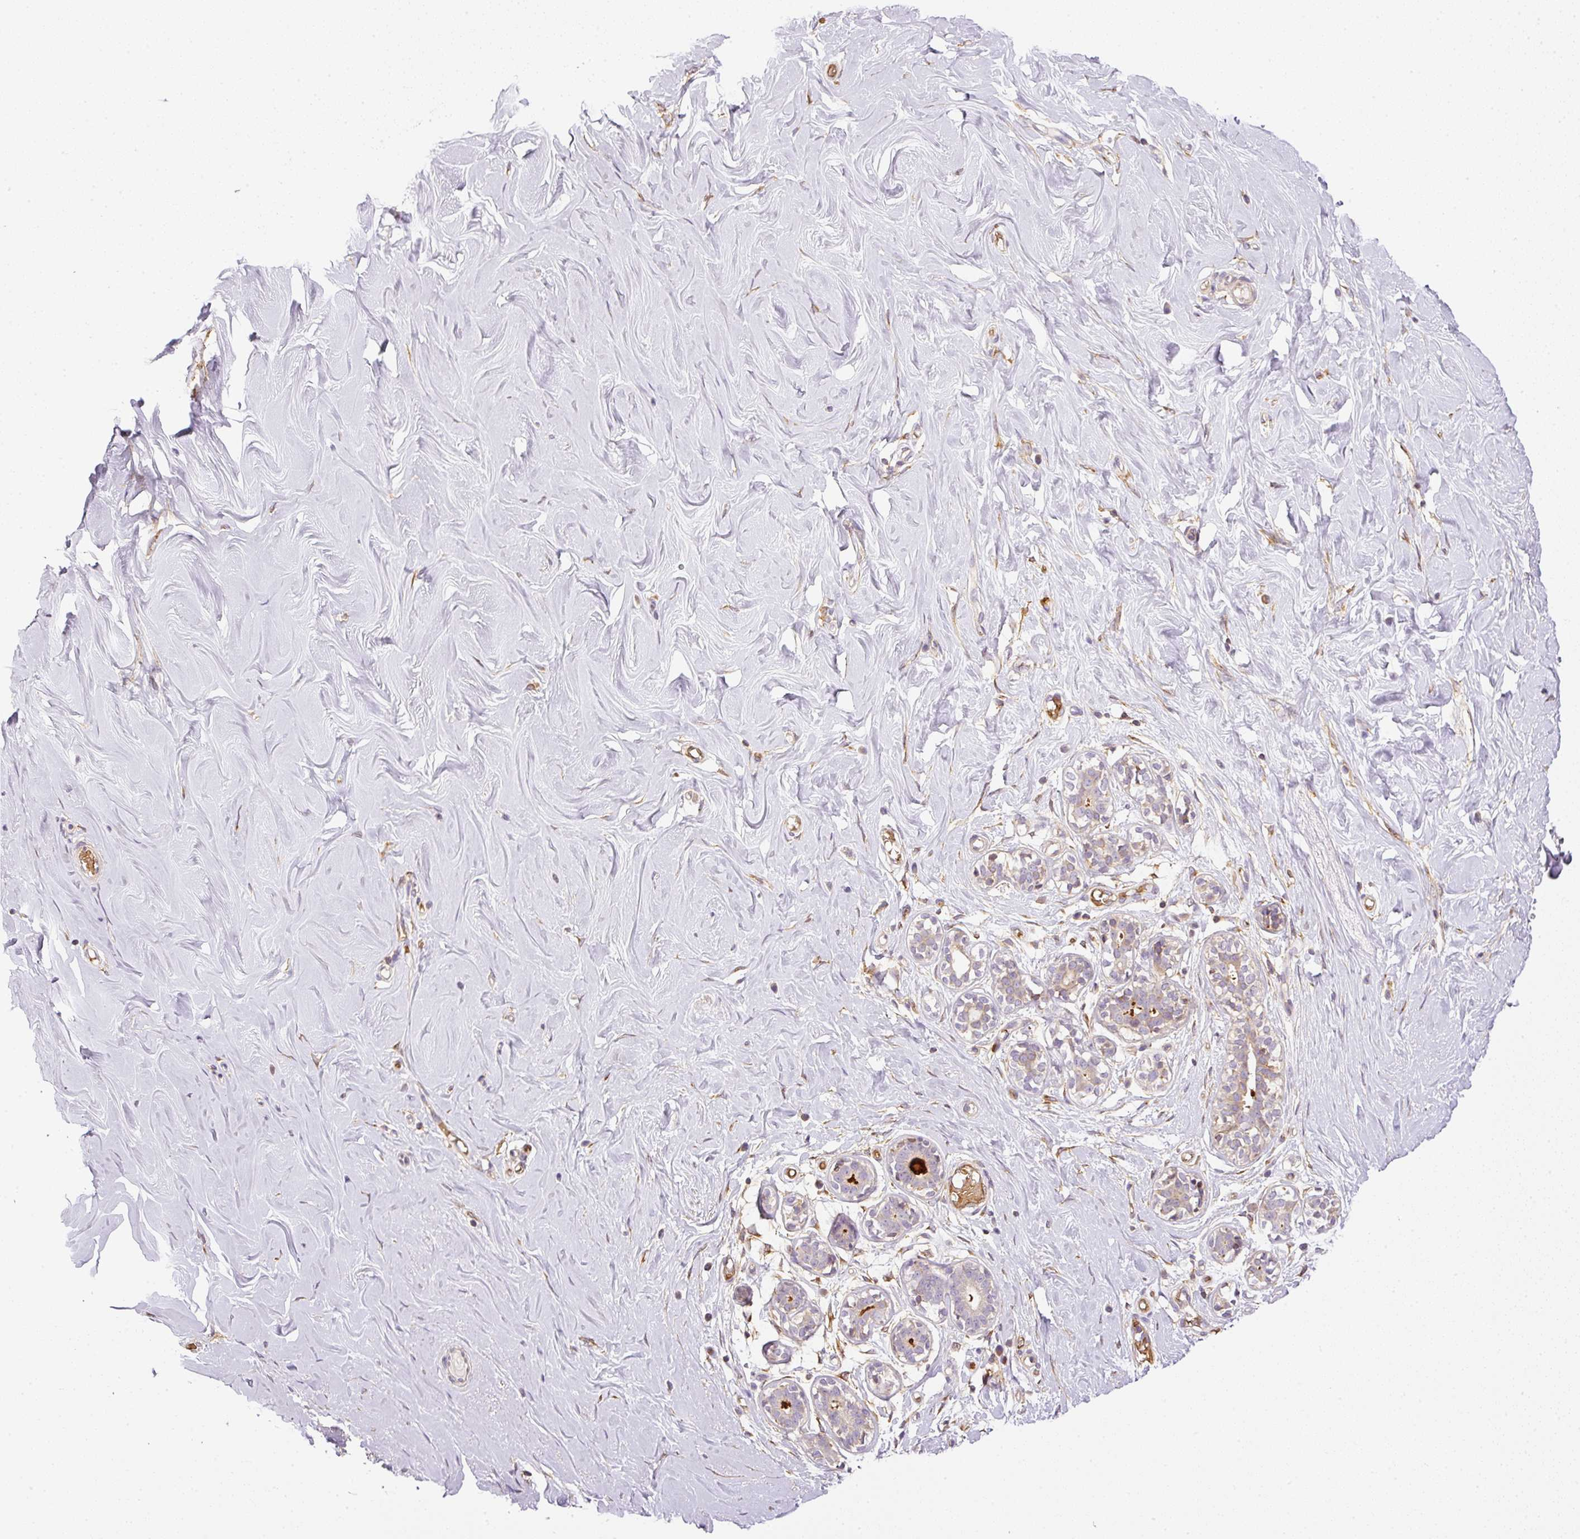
{"staining": {"intensity": "negative", "quantity": "none", "location": "none"}, "tissue": "breast", "cell_type": "Adipocytes", "image_type": "normal", "snomed": [{"axis": "morphology", "description": "Normal tissue, NOS"}, {"axis": "topography", "description": "Breast"}], "caption": "The photomicrograph demonstrates no staining of adipocytes in benign breast.", "gene": "TBC1D2B", "patient": {"sex": "female", "age": 27}}